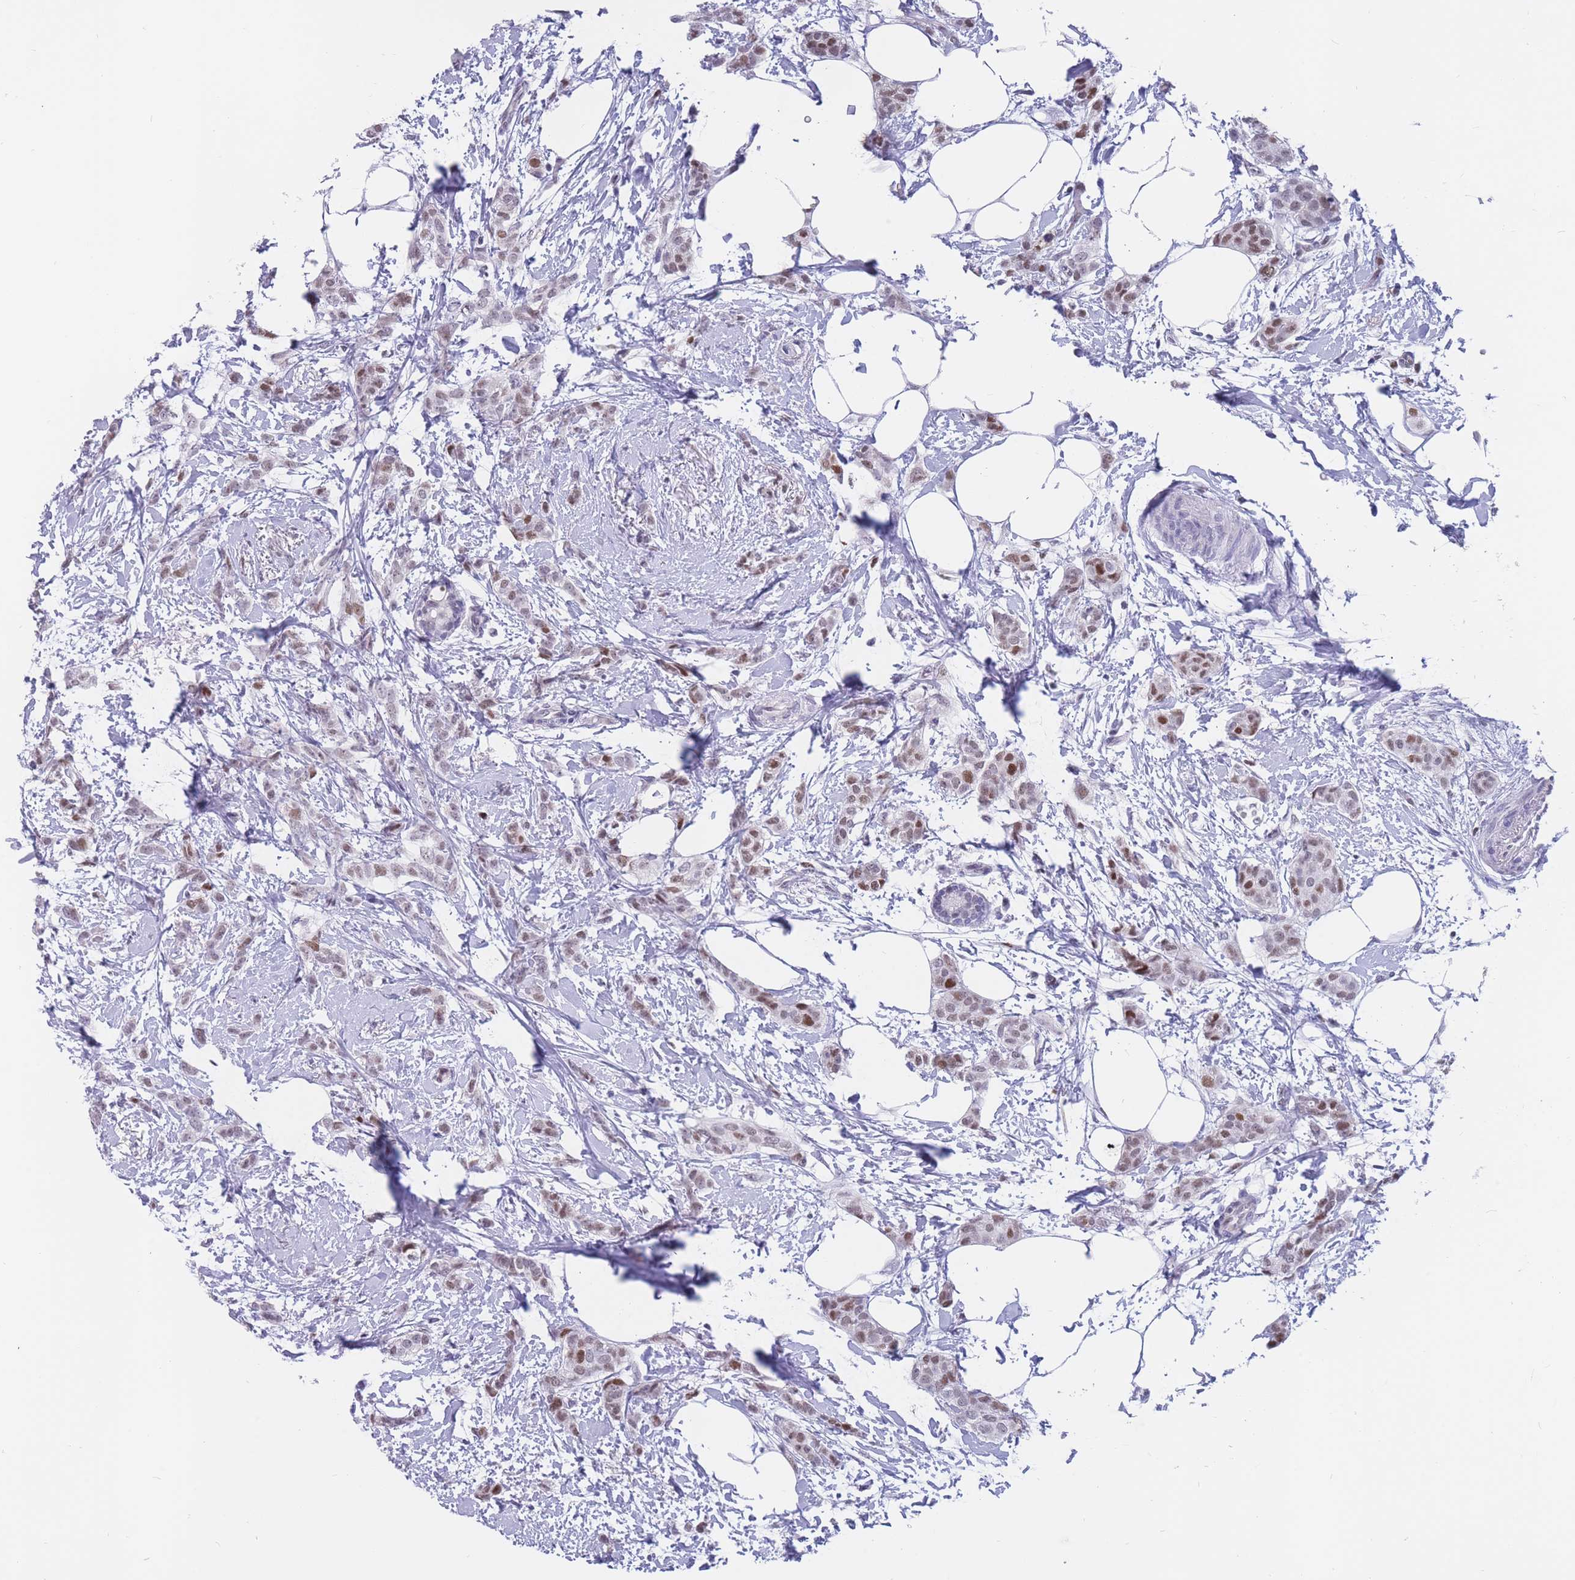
{"staining": {"intensity": "moderate", "quantity": ">75%", "location": "nuclear"}, "tissue": "breast cancer", "cell_type": "Tumor cells", "image_type": "cancer", "snomed": [{"axis": "morphology", "description": "Duct carcinoma"}, {"axis": "topography", "description": "Breast"}], "caption": "A brown stain shows moderate nuclear staining of a protein in human infiltrating ductal carcinoma (breast) tumor cells.", "gene": "NASP", "patient": {"sex": "female", "age": 72}}